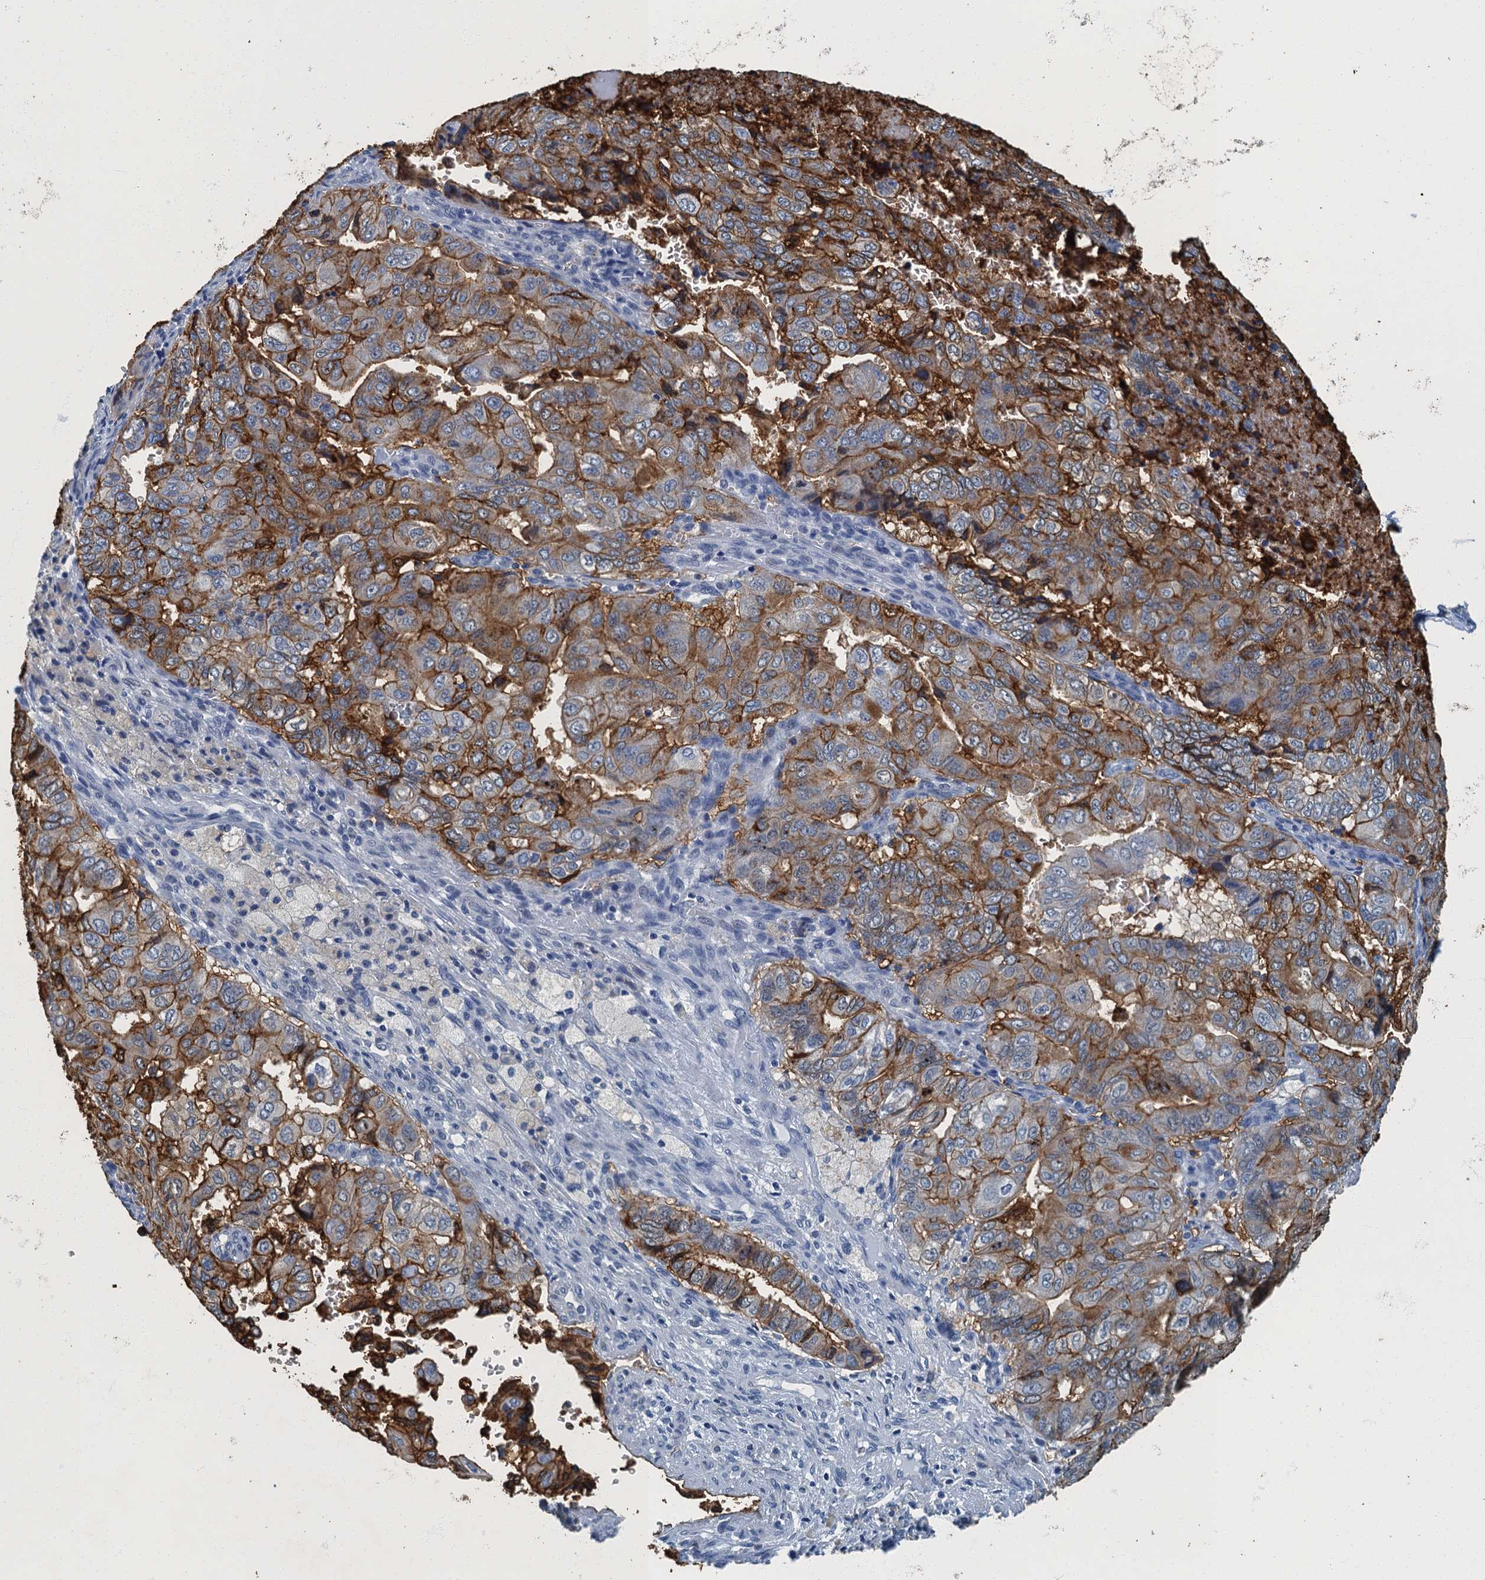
{"staining": {"intensity": "moderate", "quantity": "25%-75%", "location": "cytoplasmic/membranous"}, "tissue": "pancreatic cancer", "cell_type": "Tumor cells", "image_type": "cancer", "snomed": [{"axis": "morphology", "description": "Adenocarcinoma, NOS"}, {"axis": "topography", "description": "Pancreas"}], "caption": "Protein staining of adenocarcinoma (pancreatic) tissue displays moderate cytoplasmic/membranous positivity in about 25%-75% of tumor cells.", "gene": "GADL1", "patient": {"sex": "male", "age": 51}}